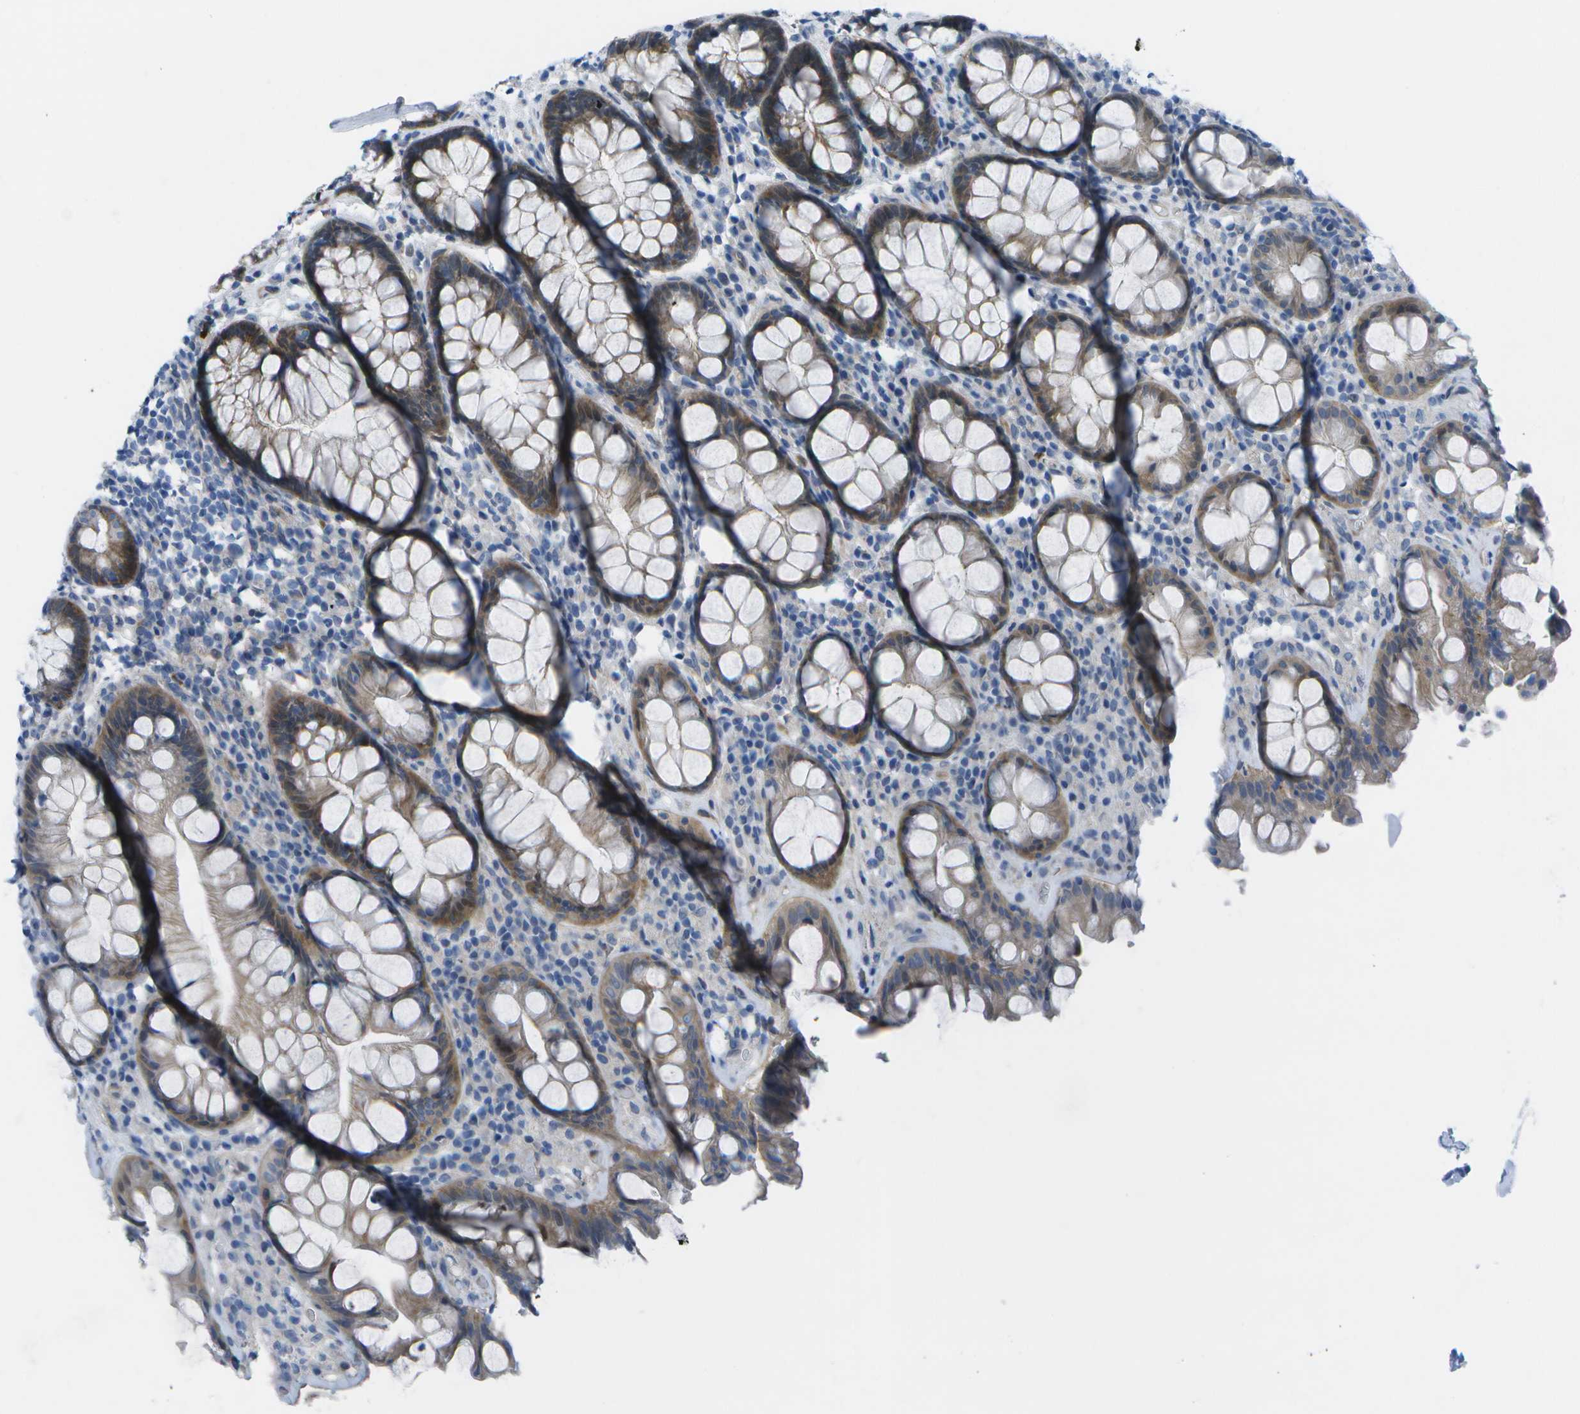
{"staining": {"intensity": "moderate", "quantity": ">75%", "location": "cytoplasmic/membranous"}, "tissue": "rectum", "cell_type": "Glandular cells", "image_type": "normal", "snomed": [{"axis": "morphology", "description": "Normal tissue, NOS"}, {"axis": "topography", "description": "Rectum"}], "caption": "Immunohistochemistry (IHC) photomicrograph of benign rectum: human rectum stained using immunohistochemistry displays medium levels of moderate protein expression localized specifically in the cytoplasmic/membranous of glandular cells, appearing as a cytoplasmic/membranous brown color.", "gene": "SORBS3", "patient": {"sex": "male", "age": 64}}